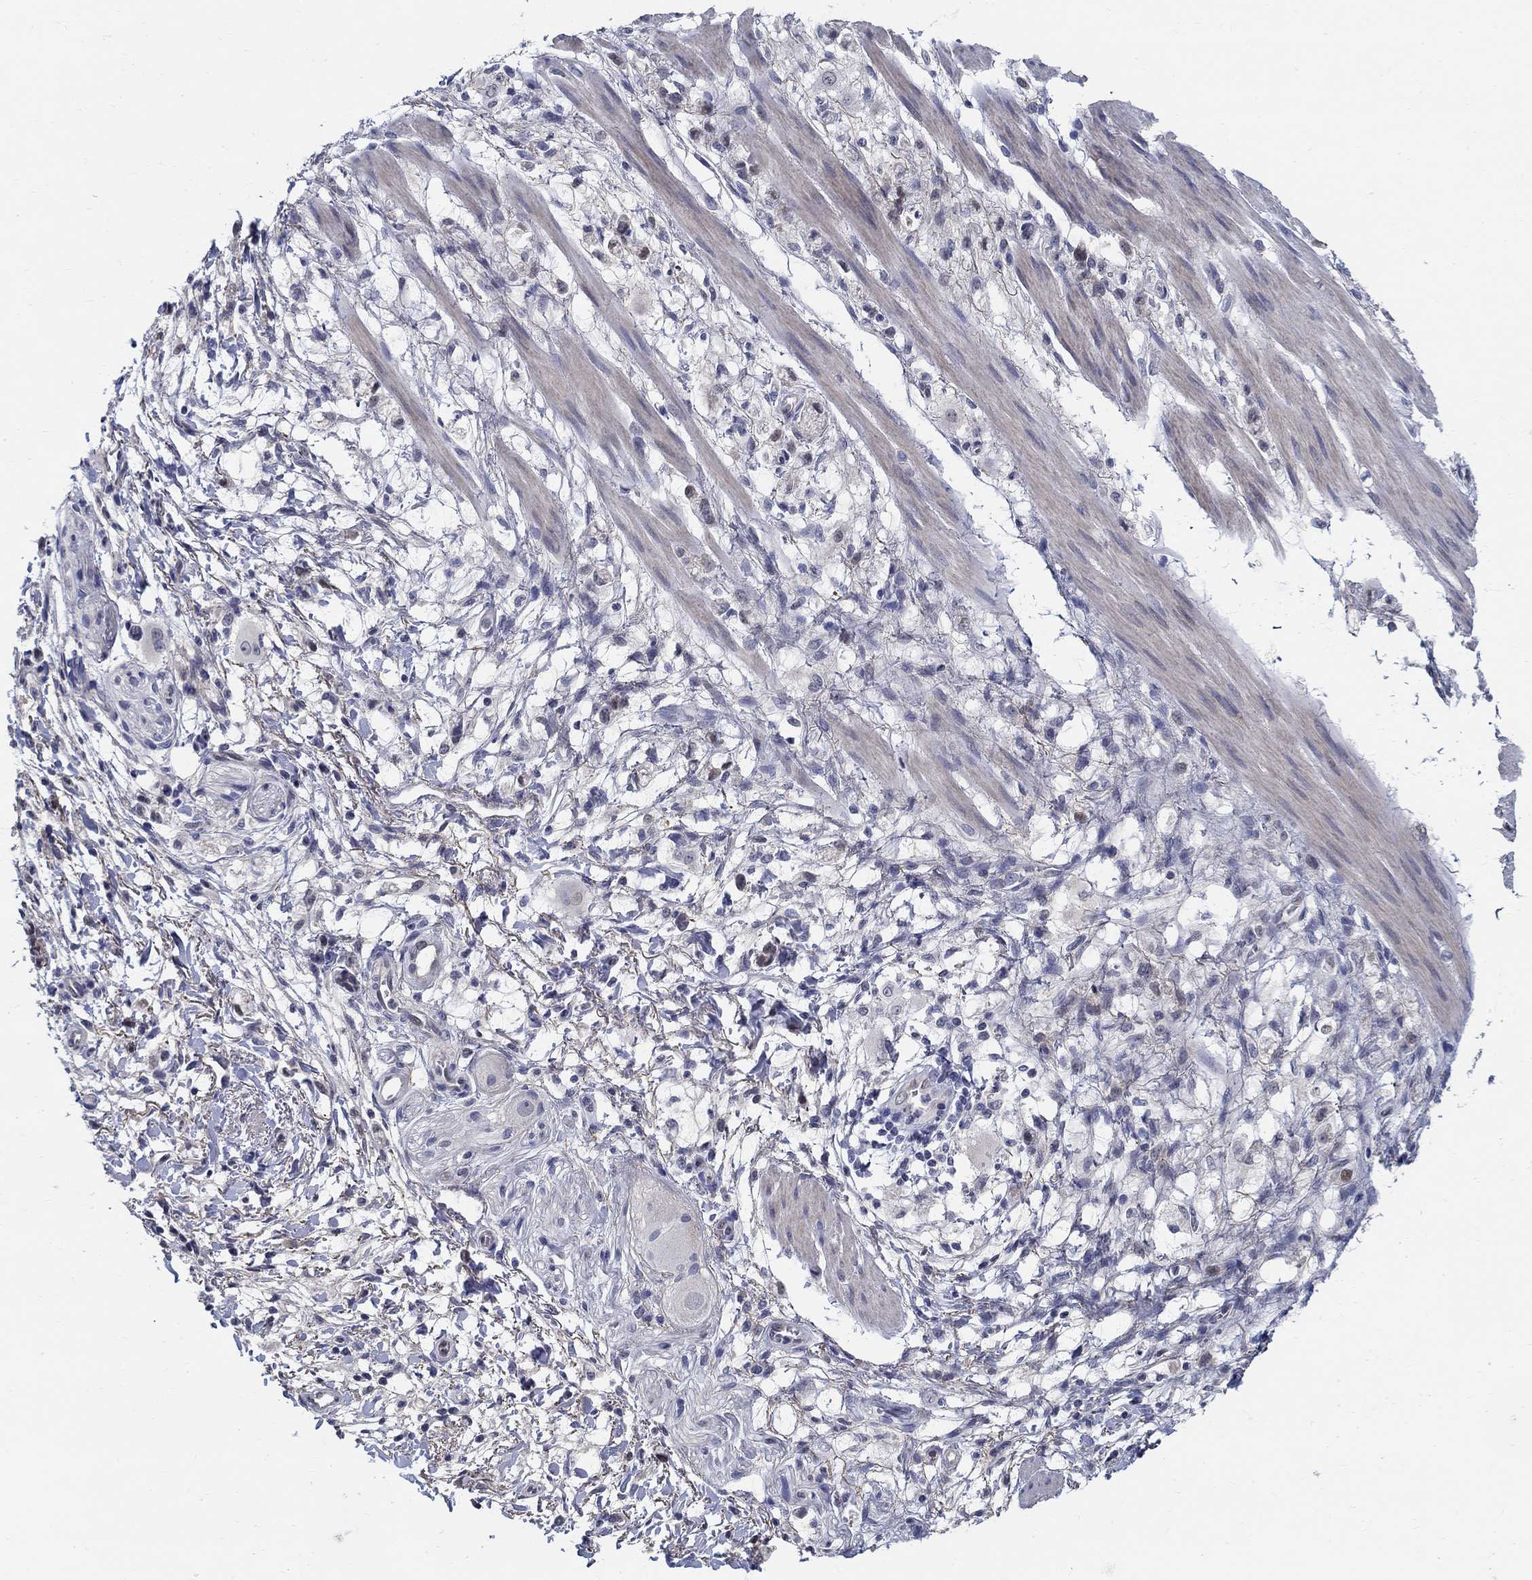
{"staining": {"intensity": "negative", "quantity": "none", "location": "none"}, "tissue": "stomach cancer", "cell_type": "Tumor cells", "image_type": "cancer", "snomed": [{"axis": "morphology", "description": "Adenocarcinoma, NOS"}, {"axis": "topography", "description": "Stomach"}], "caption": "This is an immunohistochemistry image of stomach adenocarcinoma. There is no staining in tumor cells.", "gene": "C16orf46", "patient": {"sex": "female", "age": 60}}